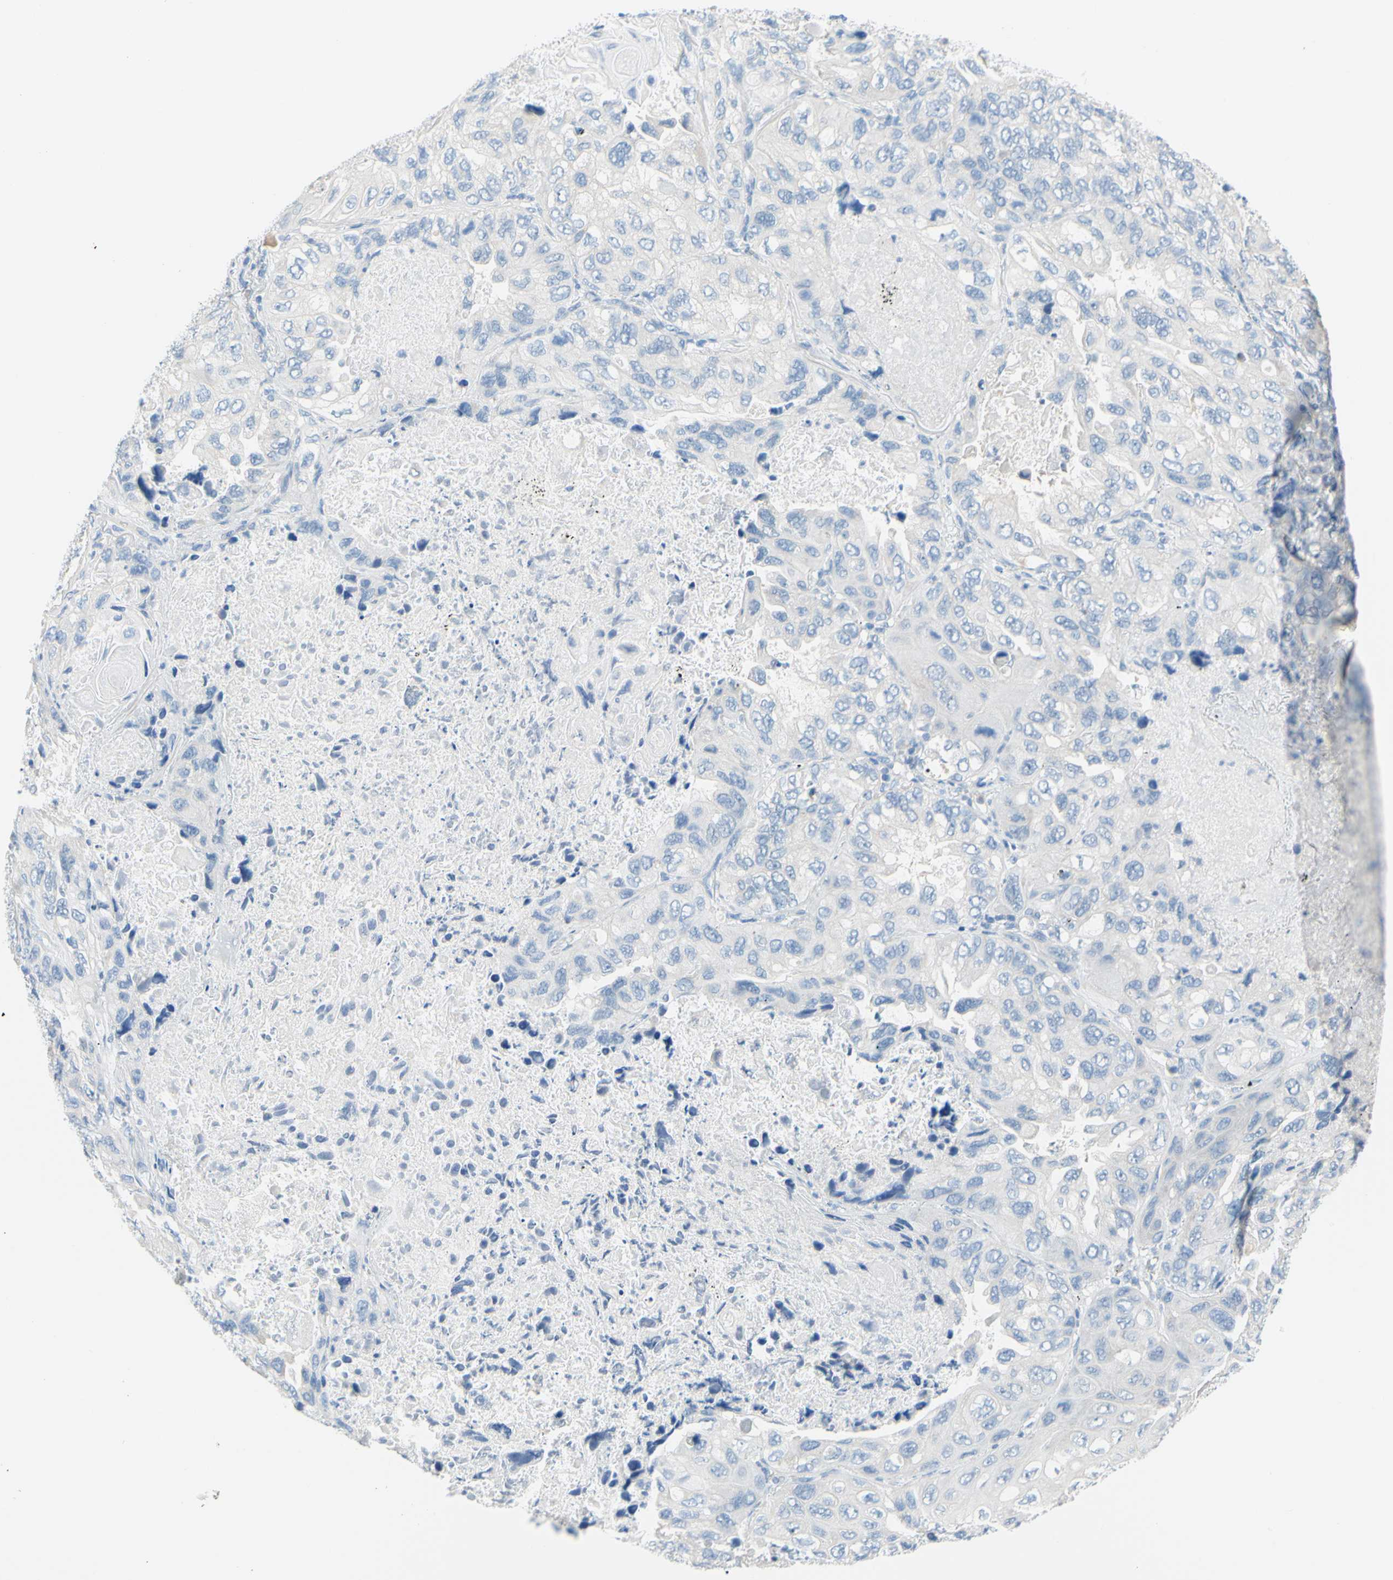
{"staining": {"intensity": "negative", "quantity": "none", "location": "none"}, "tissue": "lung cancer", "cell_type": "Tumor cells", "image_type": "cancer", "snomed": [{"axis": "morphology", "description": "Squamous cell carcinoma, NOS"}, {"axis": "topography", "description": "Lung"}], "caption": "Protein analysis of lung cancer (squamous cell carcinoma) demonstrates no significant expression in tumor cells.", "gene": "DCT", "patient": {"sex": "female", "age": 73}}